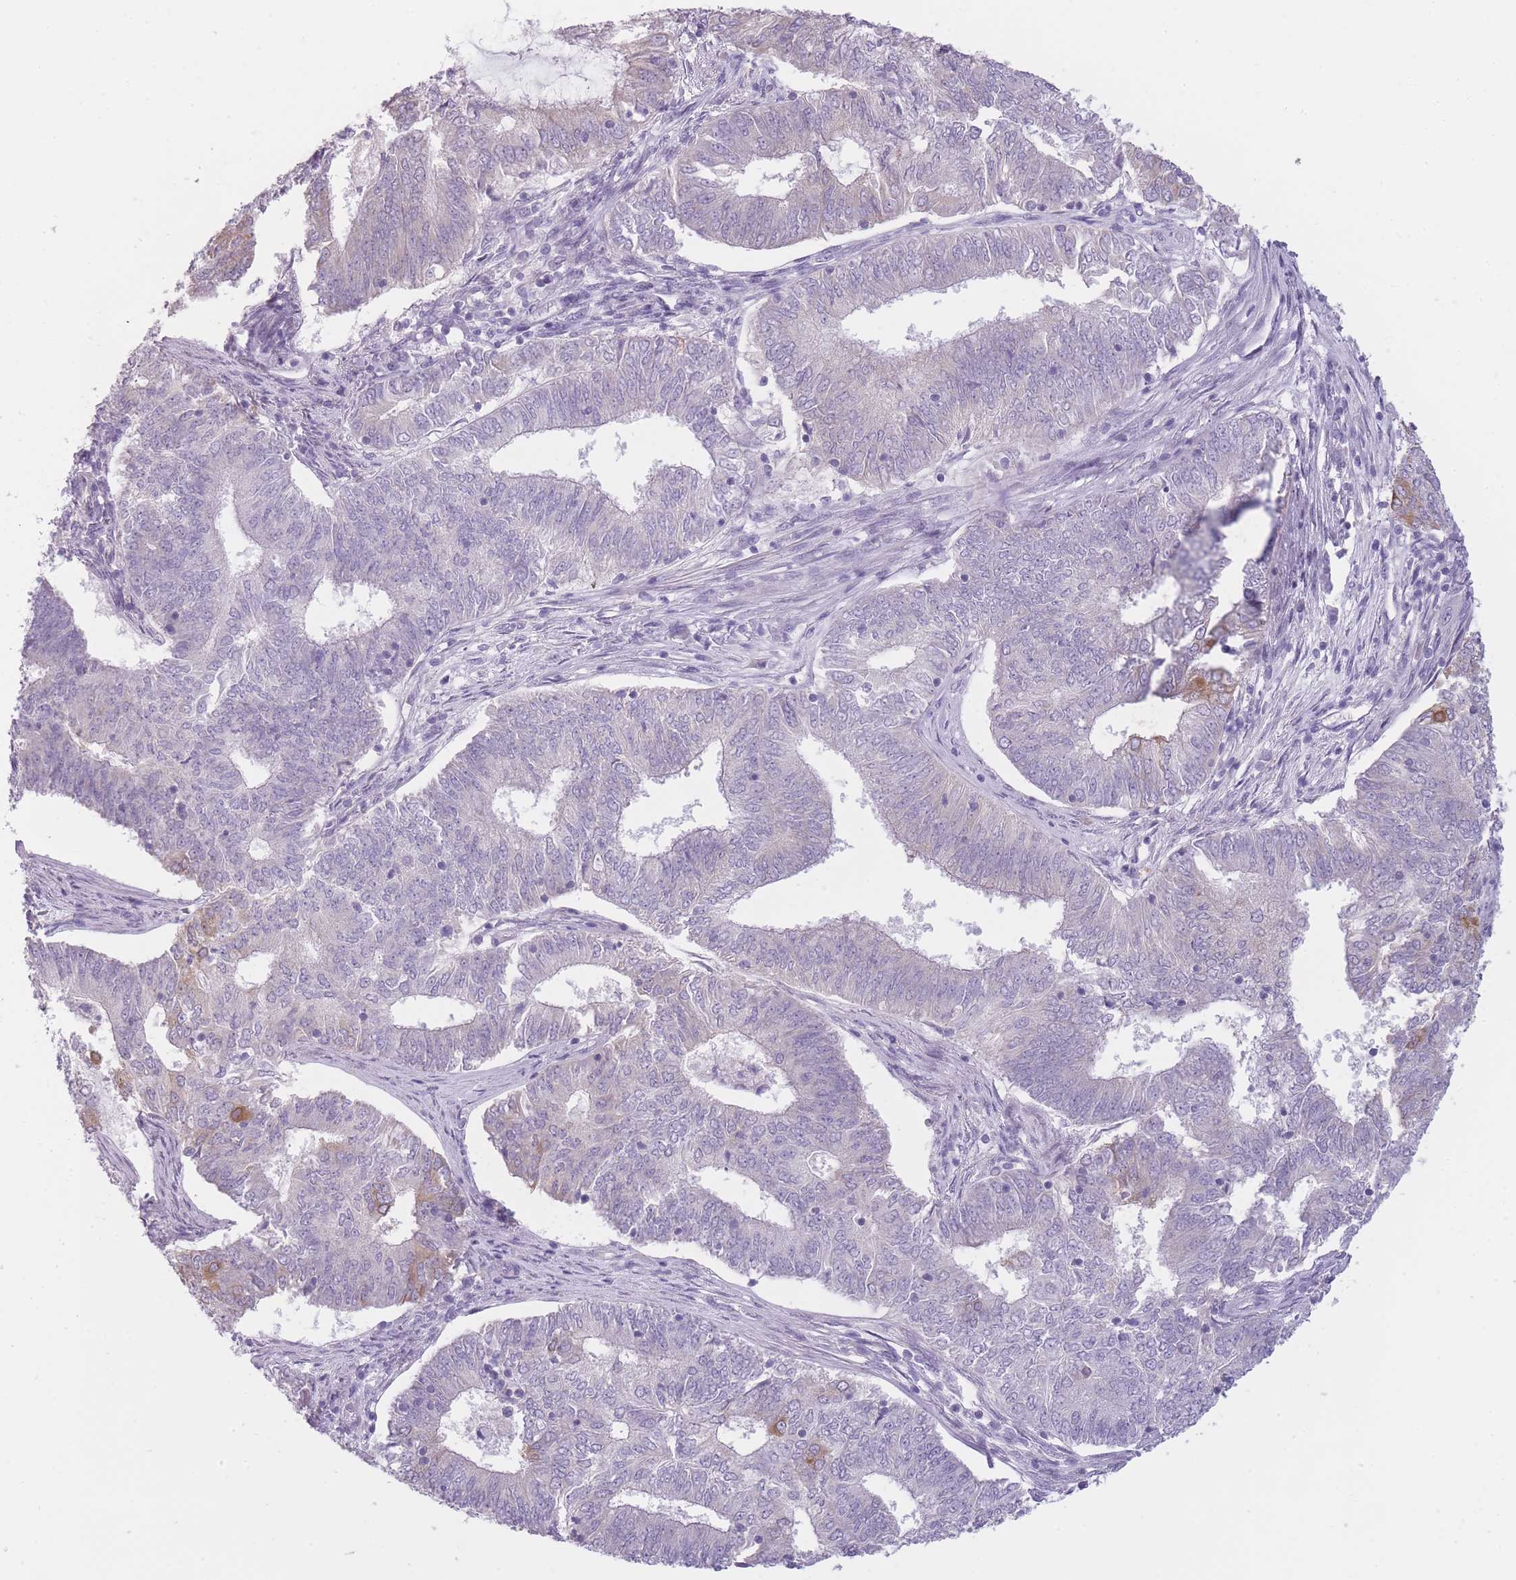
{"staining": {"intensity": "moderate", "quantity": "<25%", "location": "cytoplasmic/membranous"}, "tissue": "endometrial cancer", "cell_type": "Tumor cells", "image_type": "cancer", "snomed": [{"axis": "morphology", "description": "Adenocarcinoma, NOS"}, {"axis": "topography", "description": "Endometrium"}], "caption": "Immunohistochemical staining of human endometrial cancer (adenocarcinoma) demonstrates low levels of moderate cytoplasmic/membranous positivity in approximately <25% of tumor cells.", "gene": "TMEM236", "patient": {"sex": "female", "age": 62}}